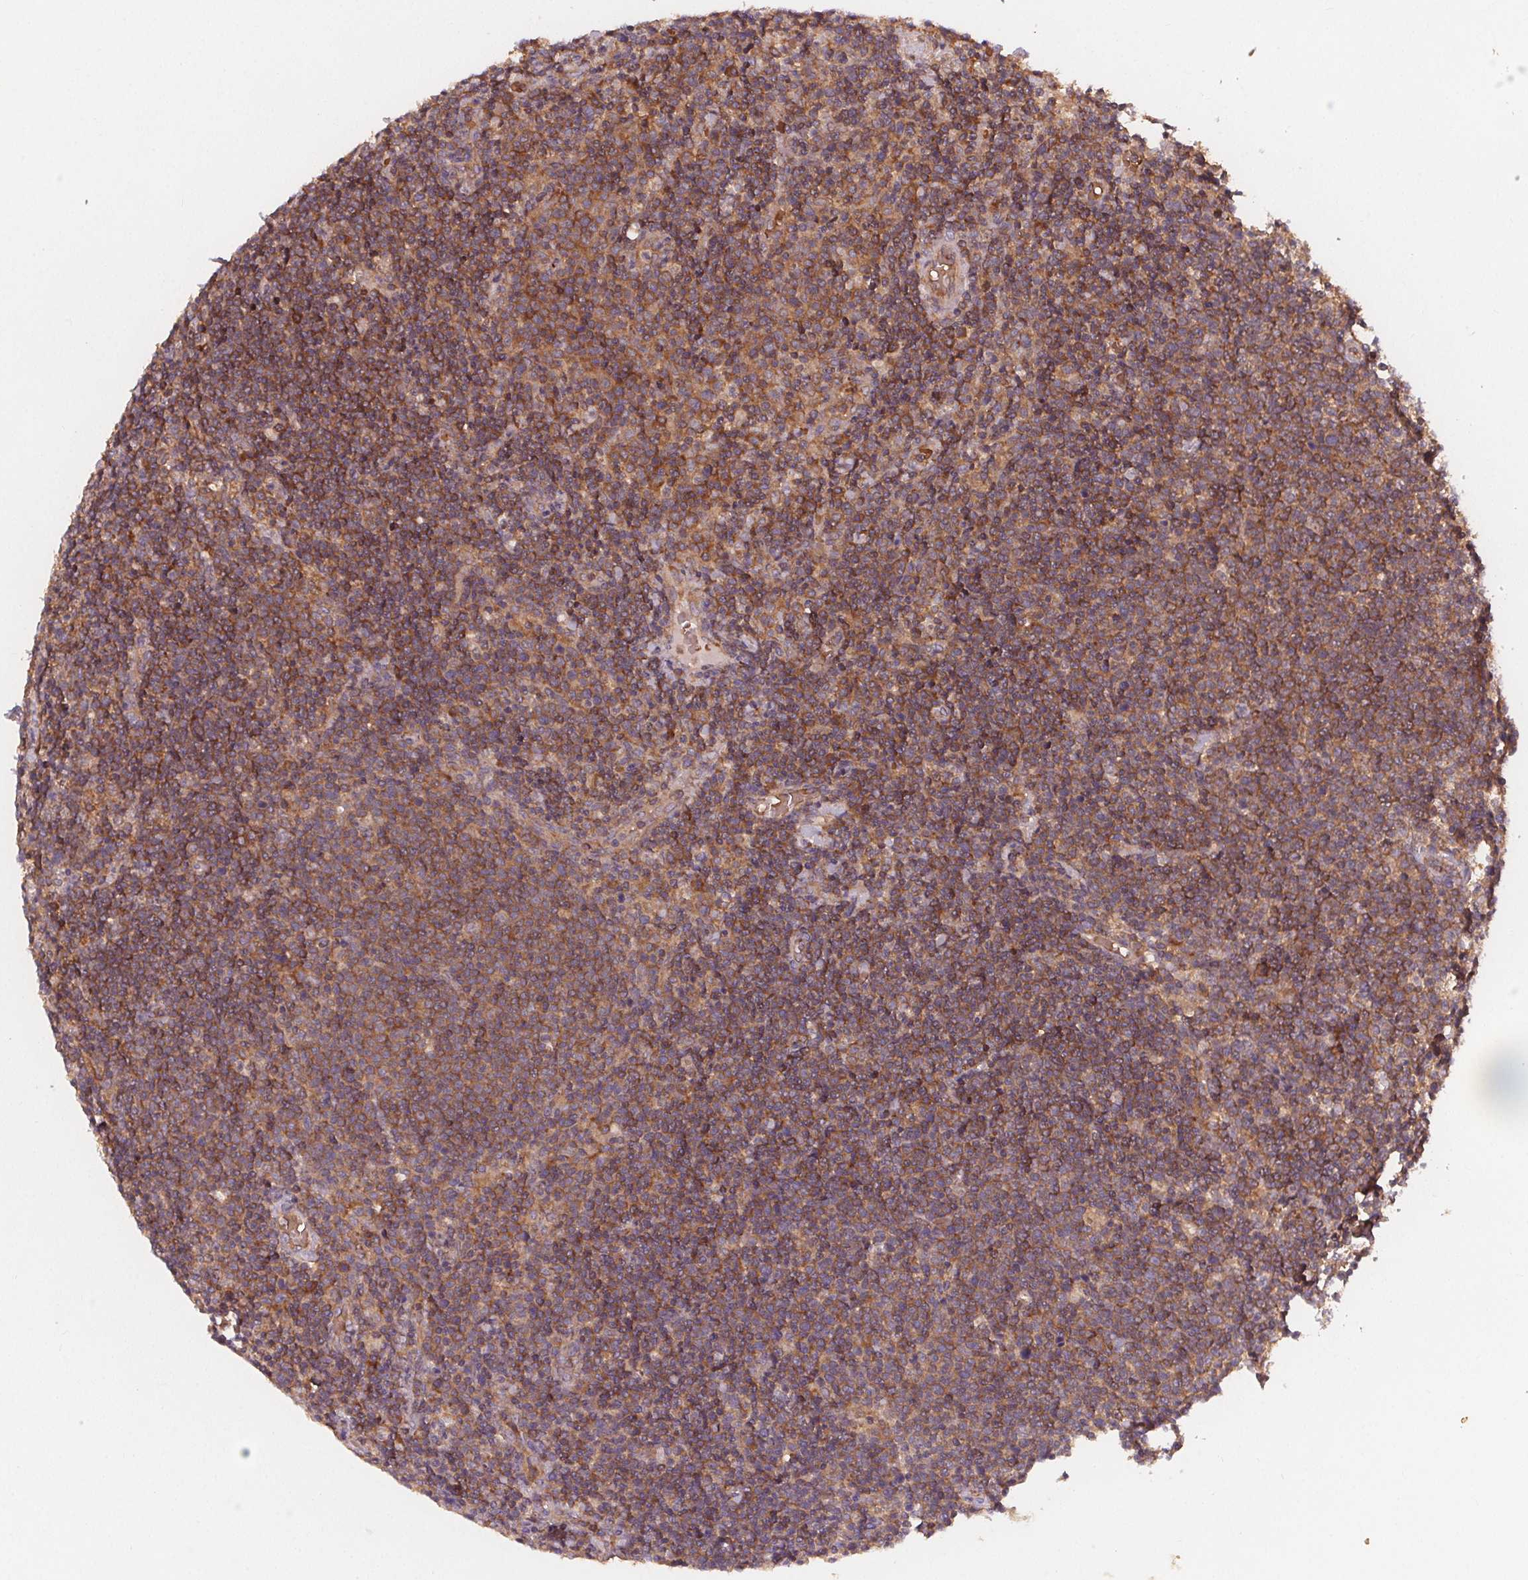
{"staining": {"intensity": "moderate", "quantity": ">75%", "location": "cytoplasmic/membranous"}, "tissue": "lymphoma", "cell_type": "Tumor cells", "image_type": "cancer", "snomed": [{"axis": "morphology", "description": "Malignant lymphoma, non-Hodgkin's type, High grade"}, {"axis": "topography", "description": "Lymph node"}], "caption": "Human high-grade malignant lymphoma, non-Hodgkin's type stained with a protein marker exhibits moderate staining in tumor cells.", "gene": "EIF3D", "patient": {"sex": "male", "age": 61}}